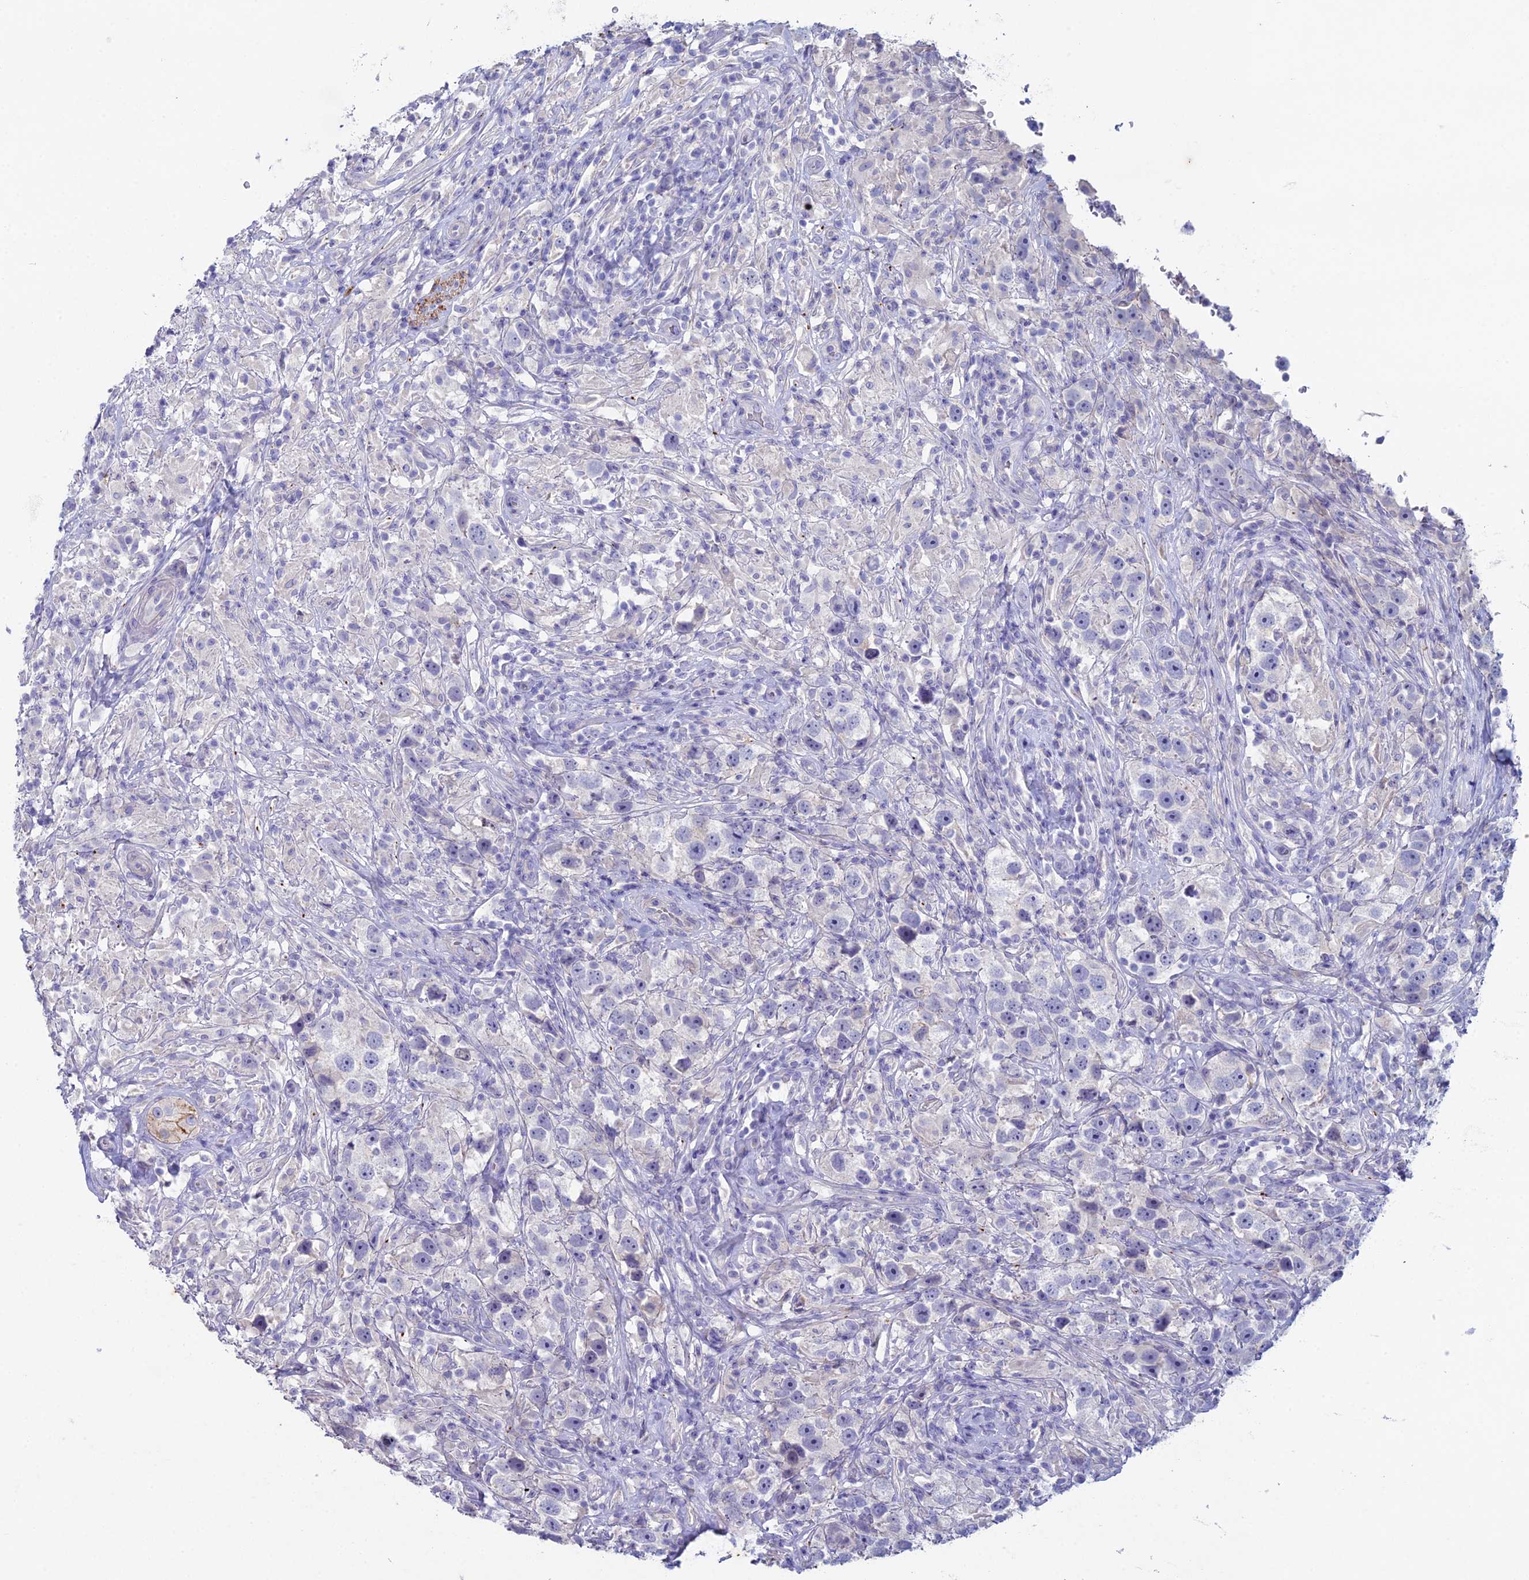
{"staining": {"intensity": "negative", "quantity": "none", "location": "none"}, "tissue": "testis cancer", "cell_type": "Tumor cells", "image_type": "cancer", "snomed": [{"axis": "morphology", "description": "Seminoma, NOS"}, {"axis": "topography", "description": "Testis"}], "caption": "Histopathology image shows no protein staining in tumor cells of testis cancer (seminoma) tissue.", "gene": "NCAM1", "patient": {"sex": "male", "age": 49}}